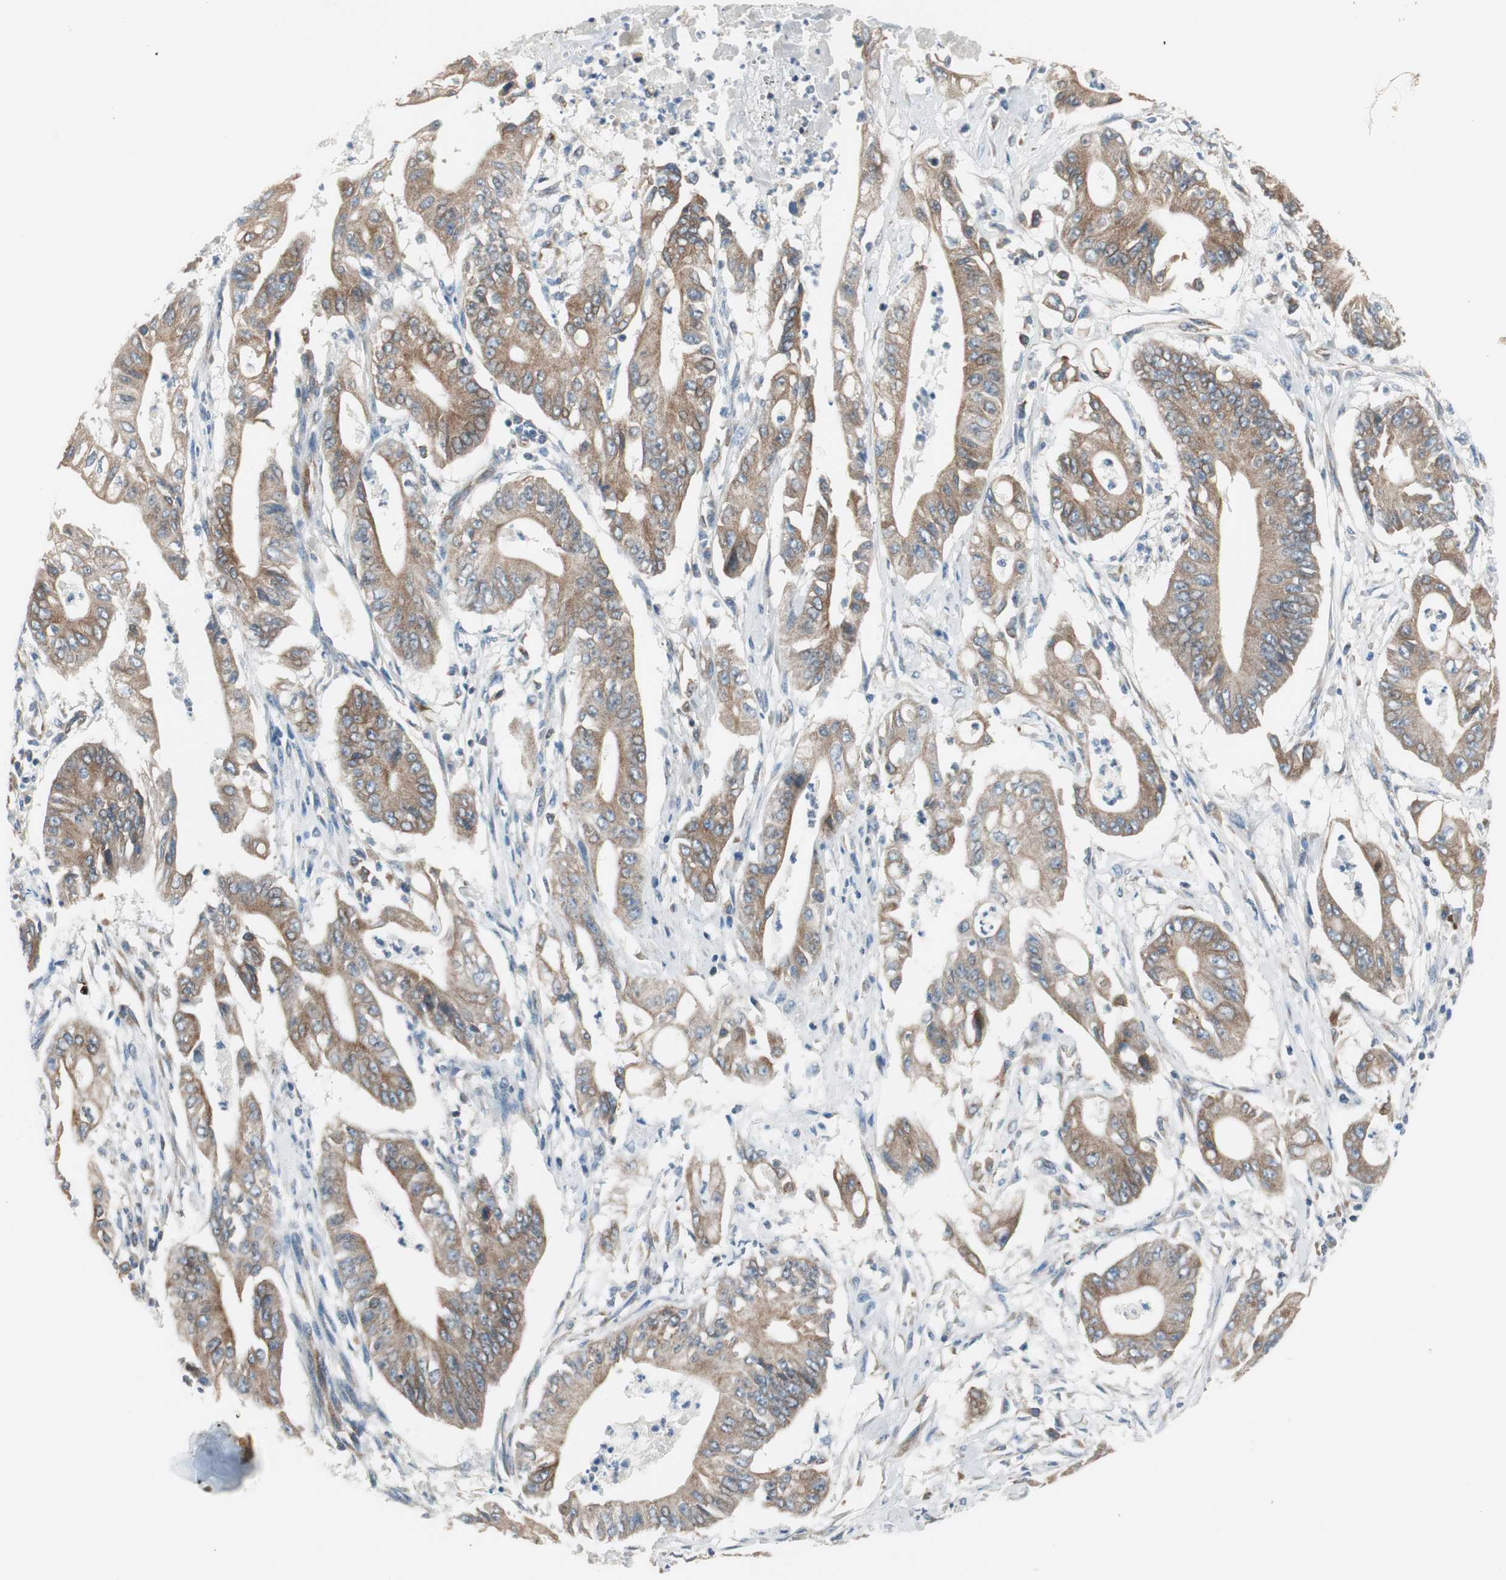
{"staining": {"intensity": "moderate", "quantity": ">75%", "location": "cytoplasmic/membranous"}, "tissue": "pancreatic cancer", "cell_type": "Tumor cells", "image_type": "cancer", "snomed": [{"axis": "morphology", "description": "Normal tissue, NOS"}, {"axis": "topography", "description": "Lymph node"}], "caption": "A histopathology image of pancreatic cancer stained for a protein exhibits moderate cytoplasmic/membranous brown staining in tumor cells.", "gene": "CLCC1", "patient": {"sex": "male", "age": 62}}